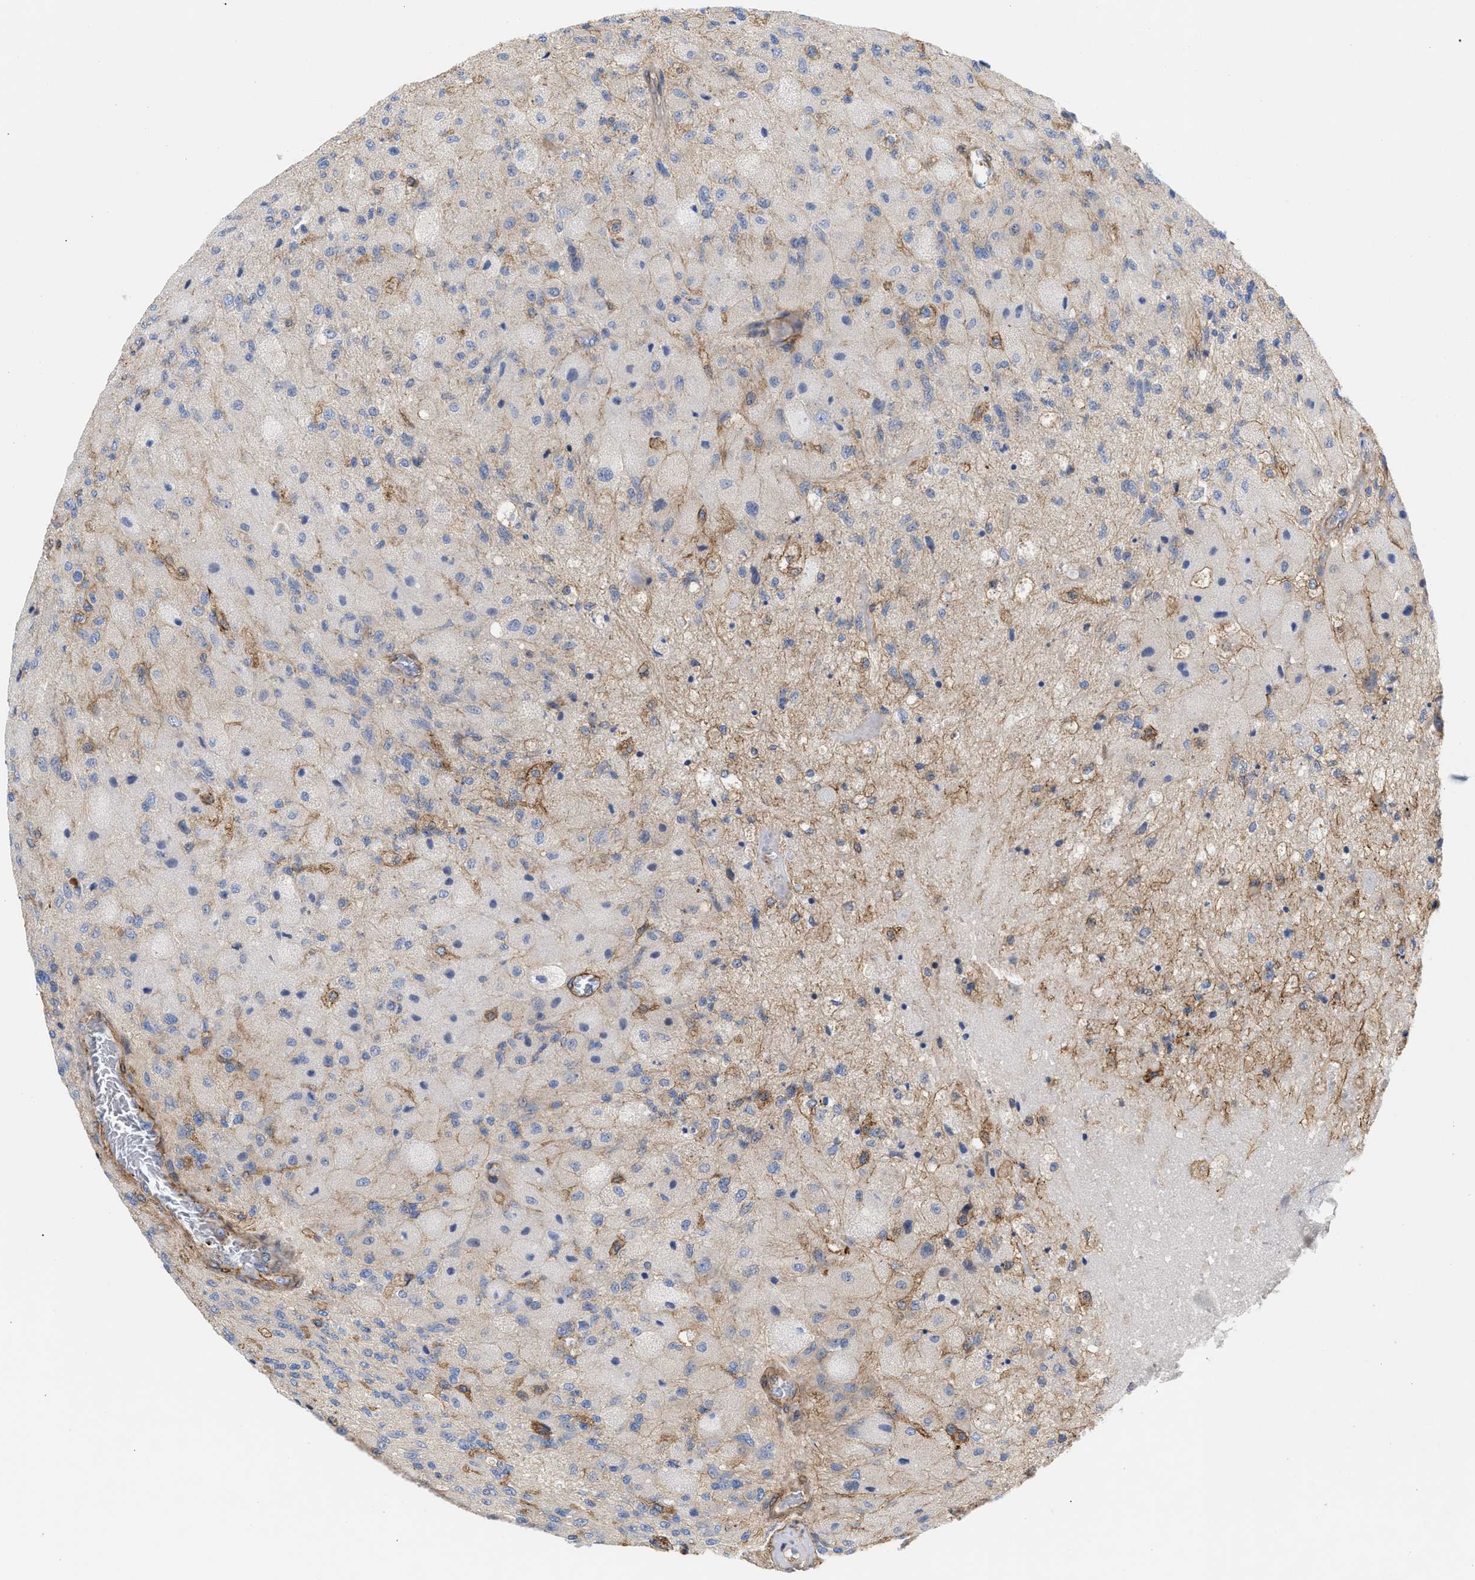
{"staining": {"intensity": "weak", "quantity": "<25%", "location": "cytoplasmic/membranous"}, "tissue": "glioma", "cell_type": "Tumor cells", "image_type": "cancer", "snomed": [{"axis": "morphology", "description": "Normal tissue, NOS"}, {"axis": "morphology", "description": "Glioma, malignant, High grade"}, {"axis": "topography", "description": "Cerebral cortex"}], "caption": "This is a histopathology image of IHC staining of high-grade glioma (malignant), which shows no expression in tumor cells.", "gene": "HS3ST5", "patient": {"sex": "male", "age": 77}}